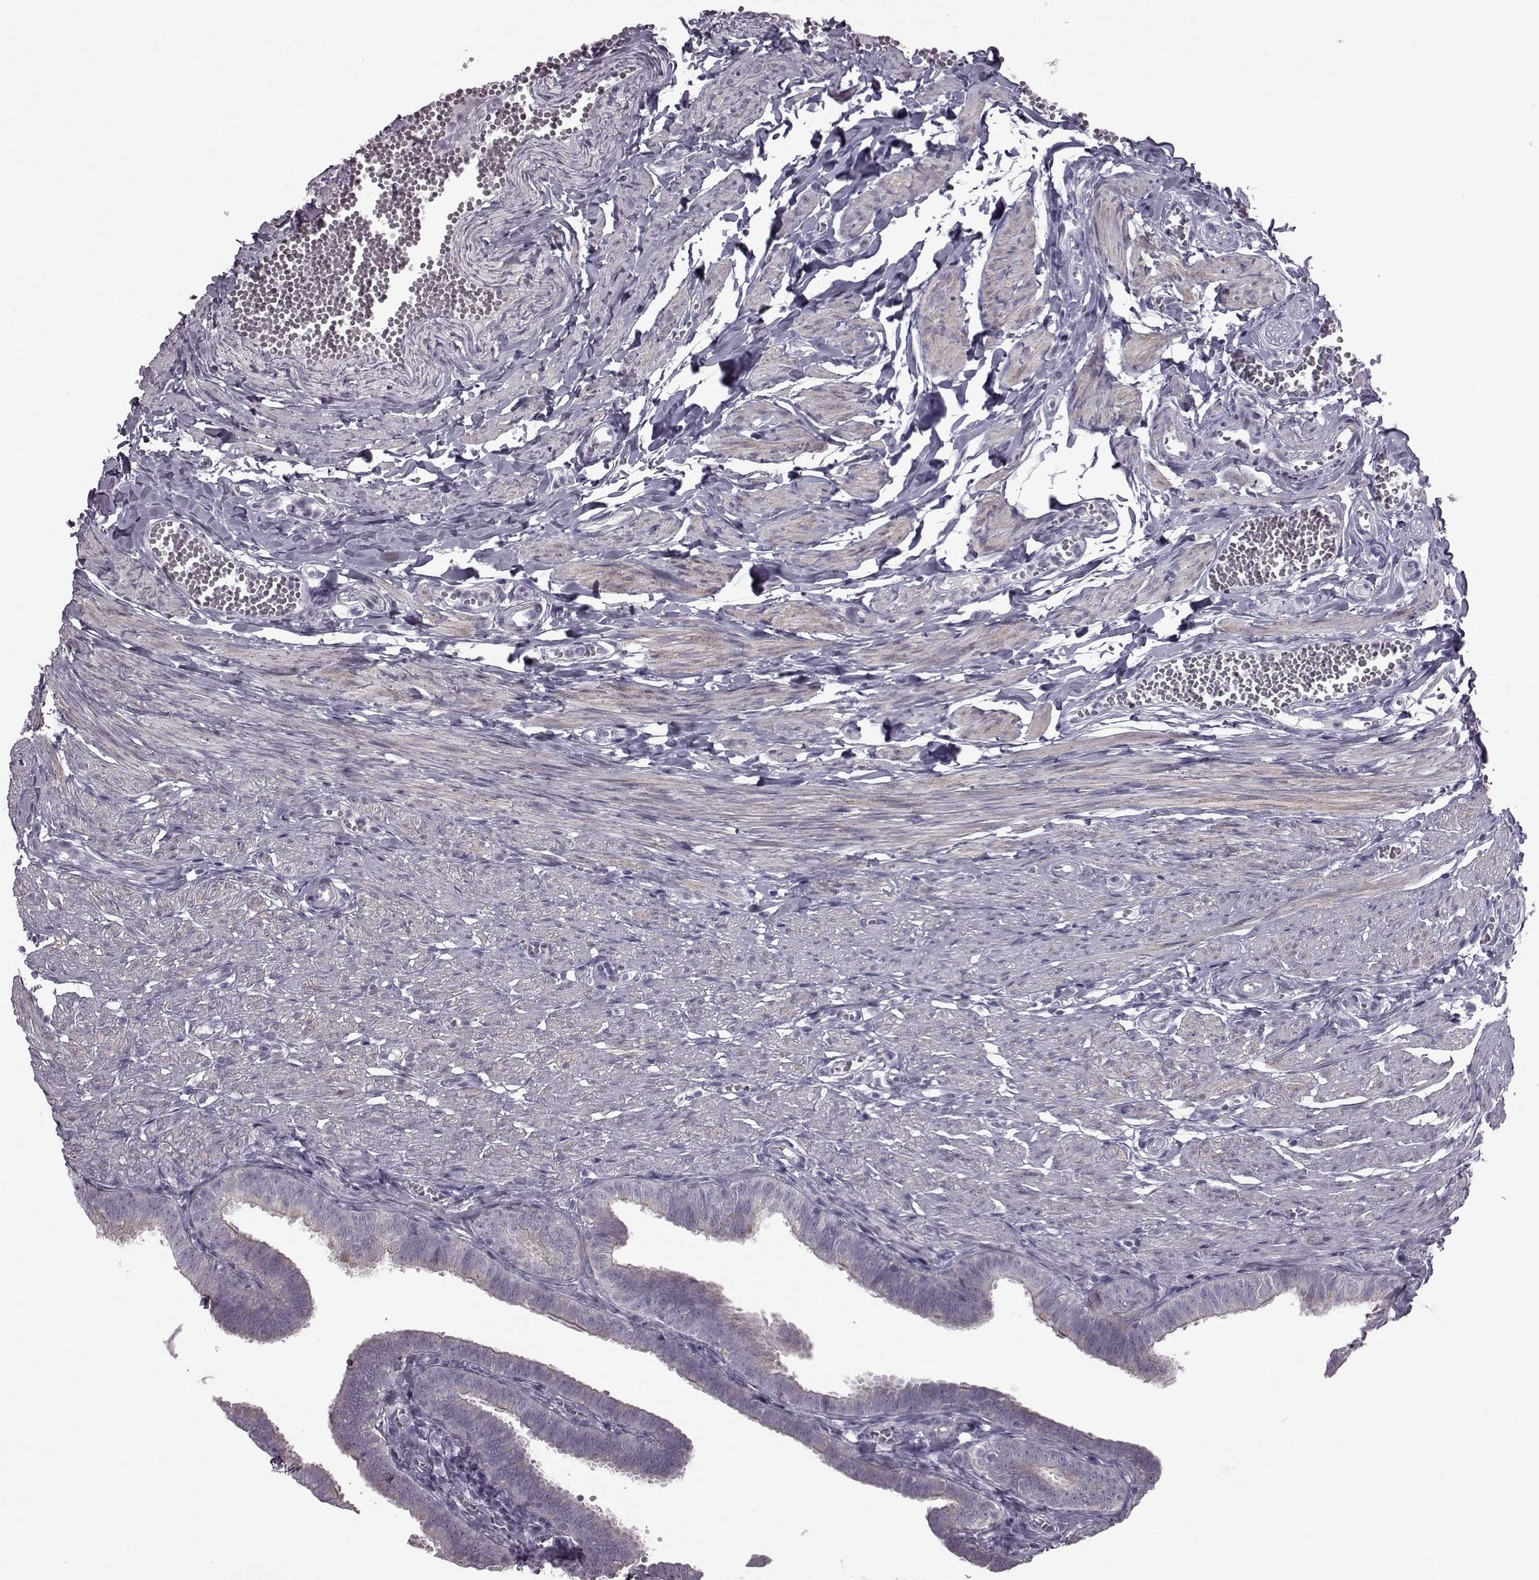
{"staining": {"intensity": "negative", "quantity": "none", "location": "none"}, "tissue": "fallopian tube", "cell_type": "Glandular cells", "image_type": "normal", "snomed": [{"axis": "morphology", "description": "Normal tissue, NOS"}, {"axis": "topography", "description": "Fallopian tube"}], "caption": "Immunohistochemistry (IHC) of benign human fallopian tube reveals no positivity in glandular cells. (DAB (3,3'-diaminobenzidine) IHC with hematoxylin counter stain).", "gene": "SLC28A2", "patient": {"sex": "female", "age": 25}}